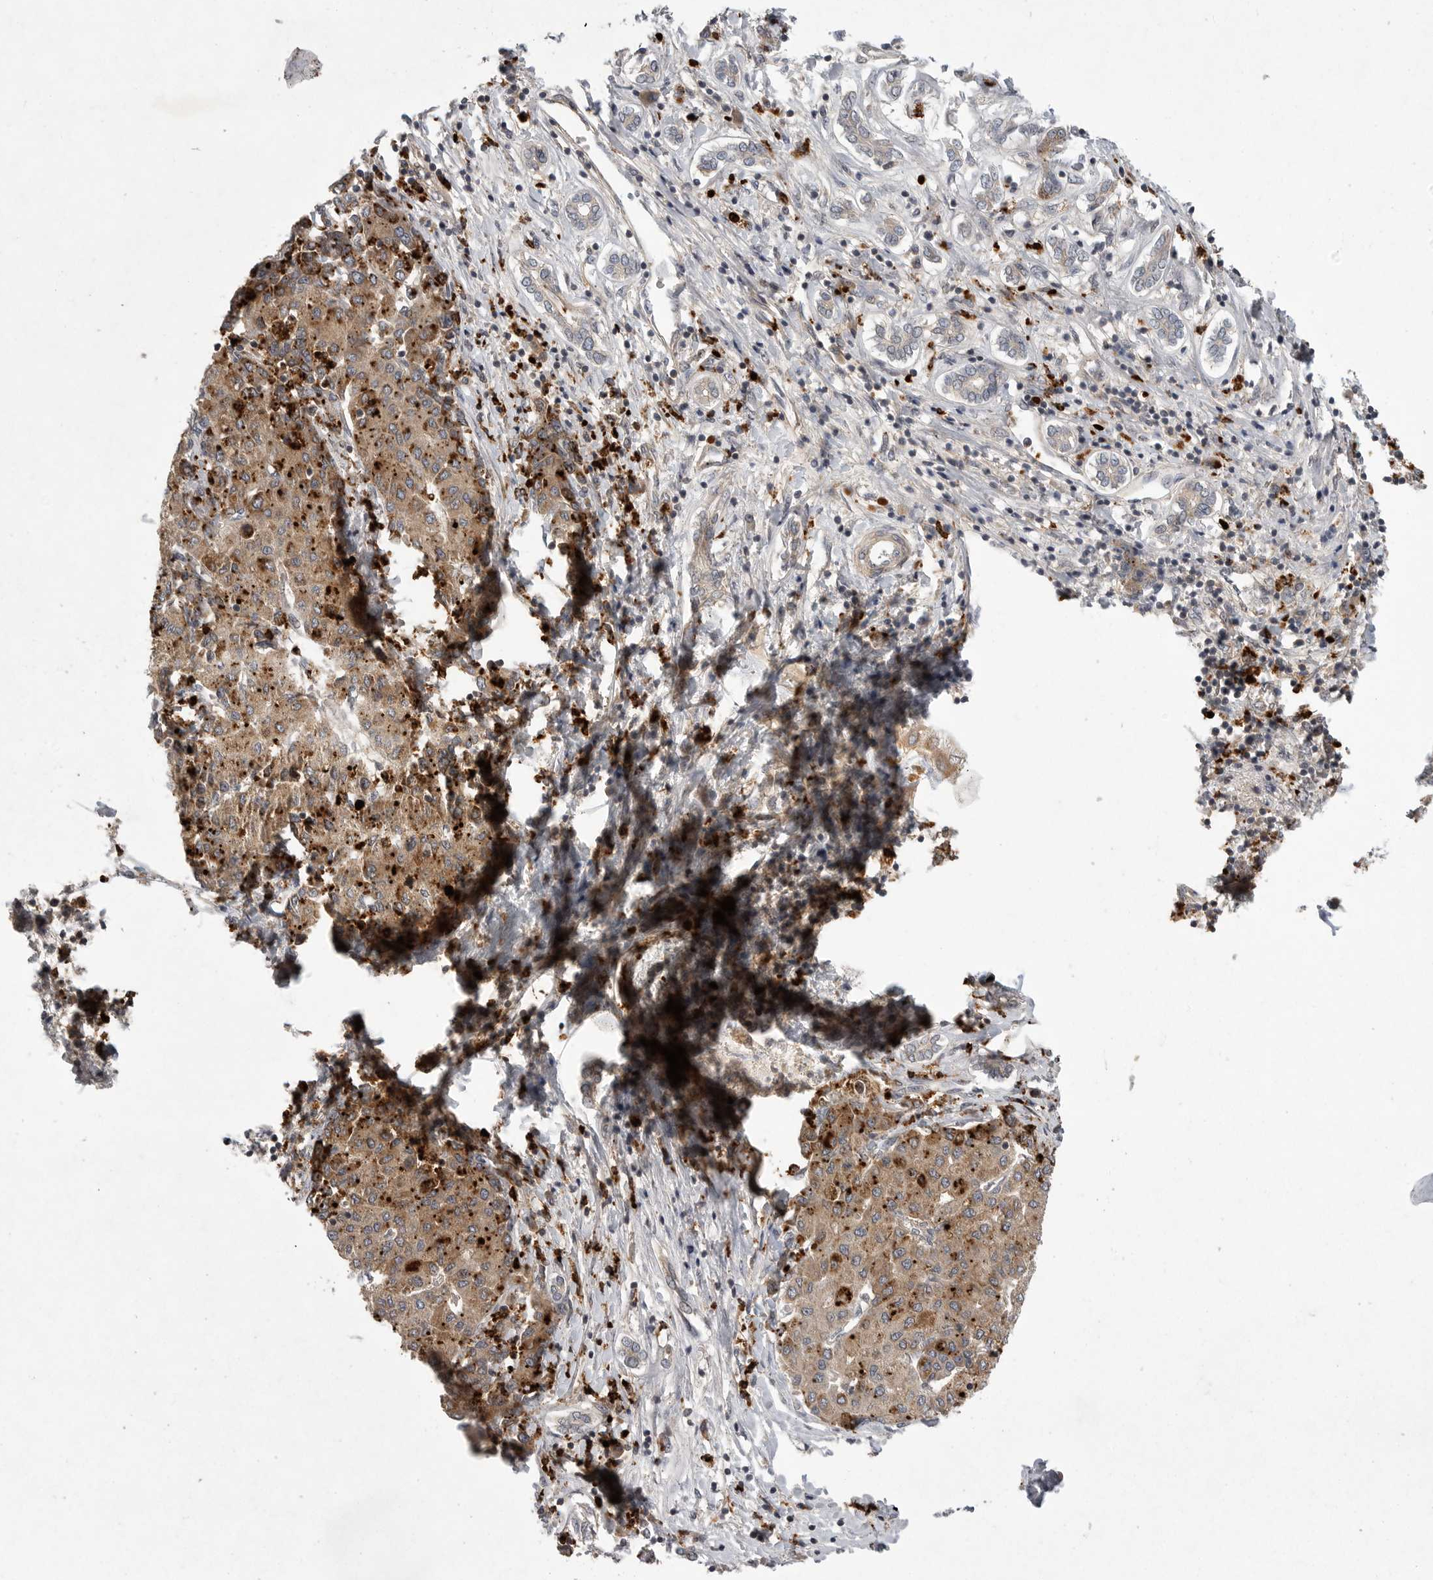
{"staining": {"intensity": "moderate", "quantity": ">75%", "location": "cytoplasmic/membranous"}, "tissue": "liver cancer", "cell_type": "Tumor cells", "image_type": "cancer", "snomed": [{"axis": "morphology", "description": "Carcinoma, Hepatocellular, NOS"}, {"axis": "topography", "description": "Liver"}], "caption": "Immunohistochemical staining of liver hepatocellular carcinoma exhibits medium levels of moderate cytoplasmic/membranous positivity in about >75% of tumor cells.", "gene": "UBE3D", "patient": {"sex": "male", "age": 65}}